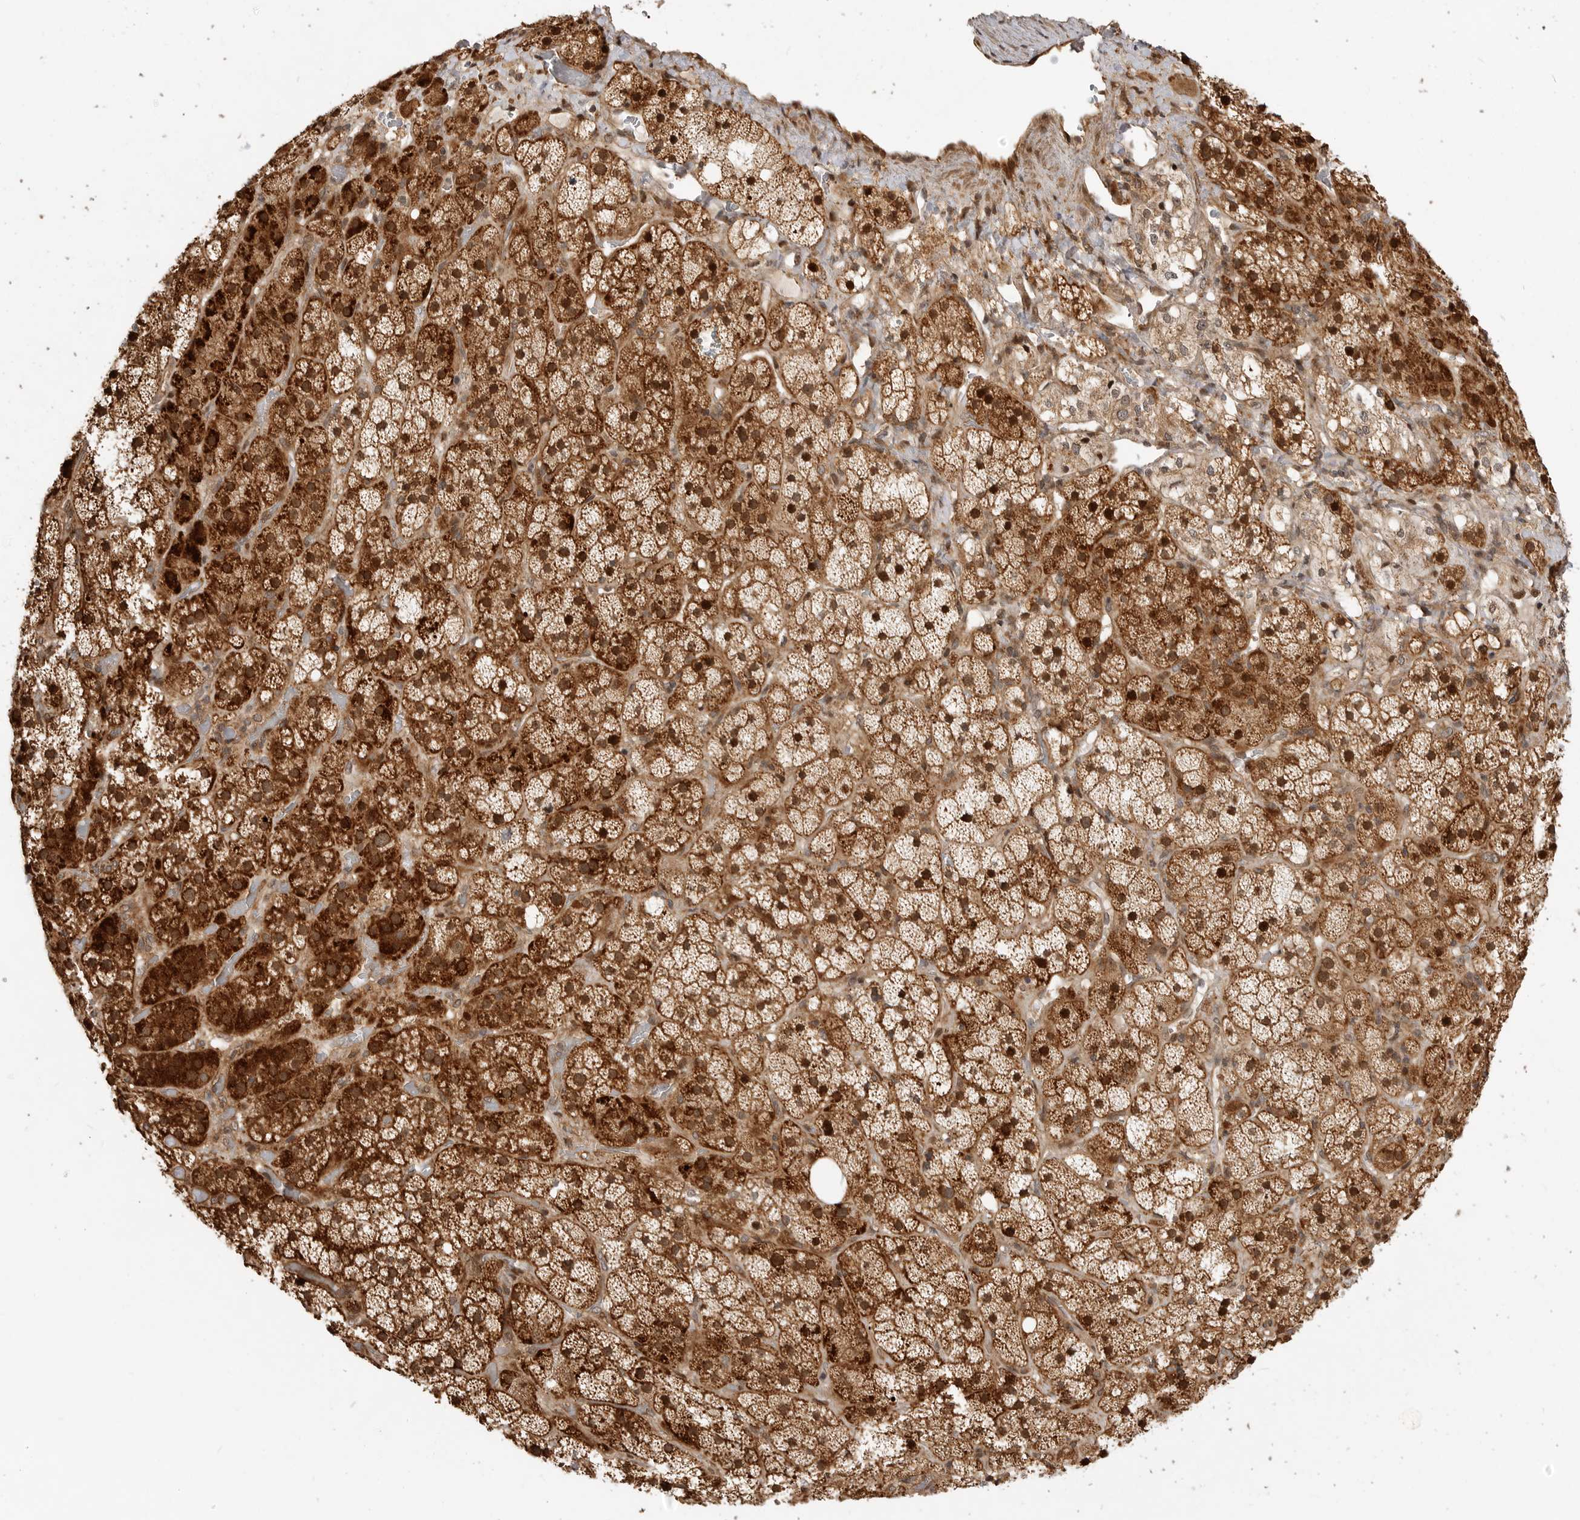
{"staining": {"intensity": "strong", "quantity": ">75%", "location": "cytoplasmic/membranous,nuclear"}, "tissue": "adrenal gland", "cell_type": "Glandular cells", "image_type": "normal", "snomed": [{"axis": "morphology", "description": "Normal tissue, NOS"}, {"axis": "topography", "description": "Adrenal gland"}], "caption": "The image displays immunohistochemical staining of benign adrenal gland. There is strong cytoplasmic/membranous,nuclear positivity is seen in about >75% of glandular cells. Immunohistochemistry stains the protein of interest in brown and the nuclei are stained blue.", "gene": "ADPRS", "patient": {"sex": "male", "age": 57}}